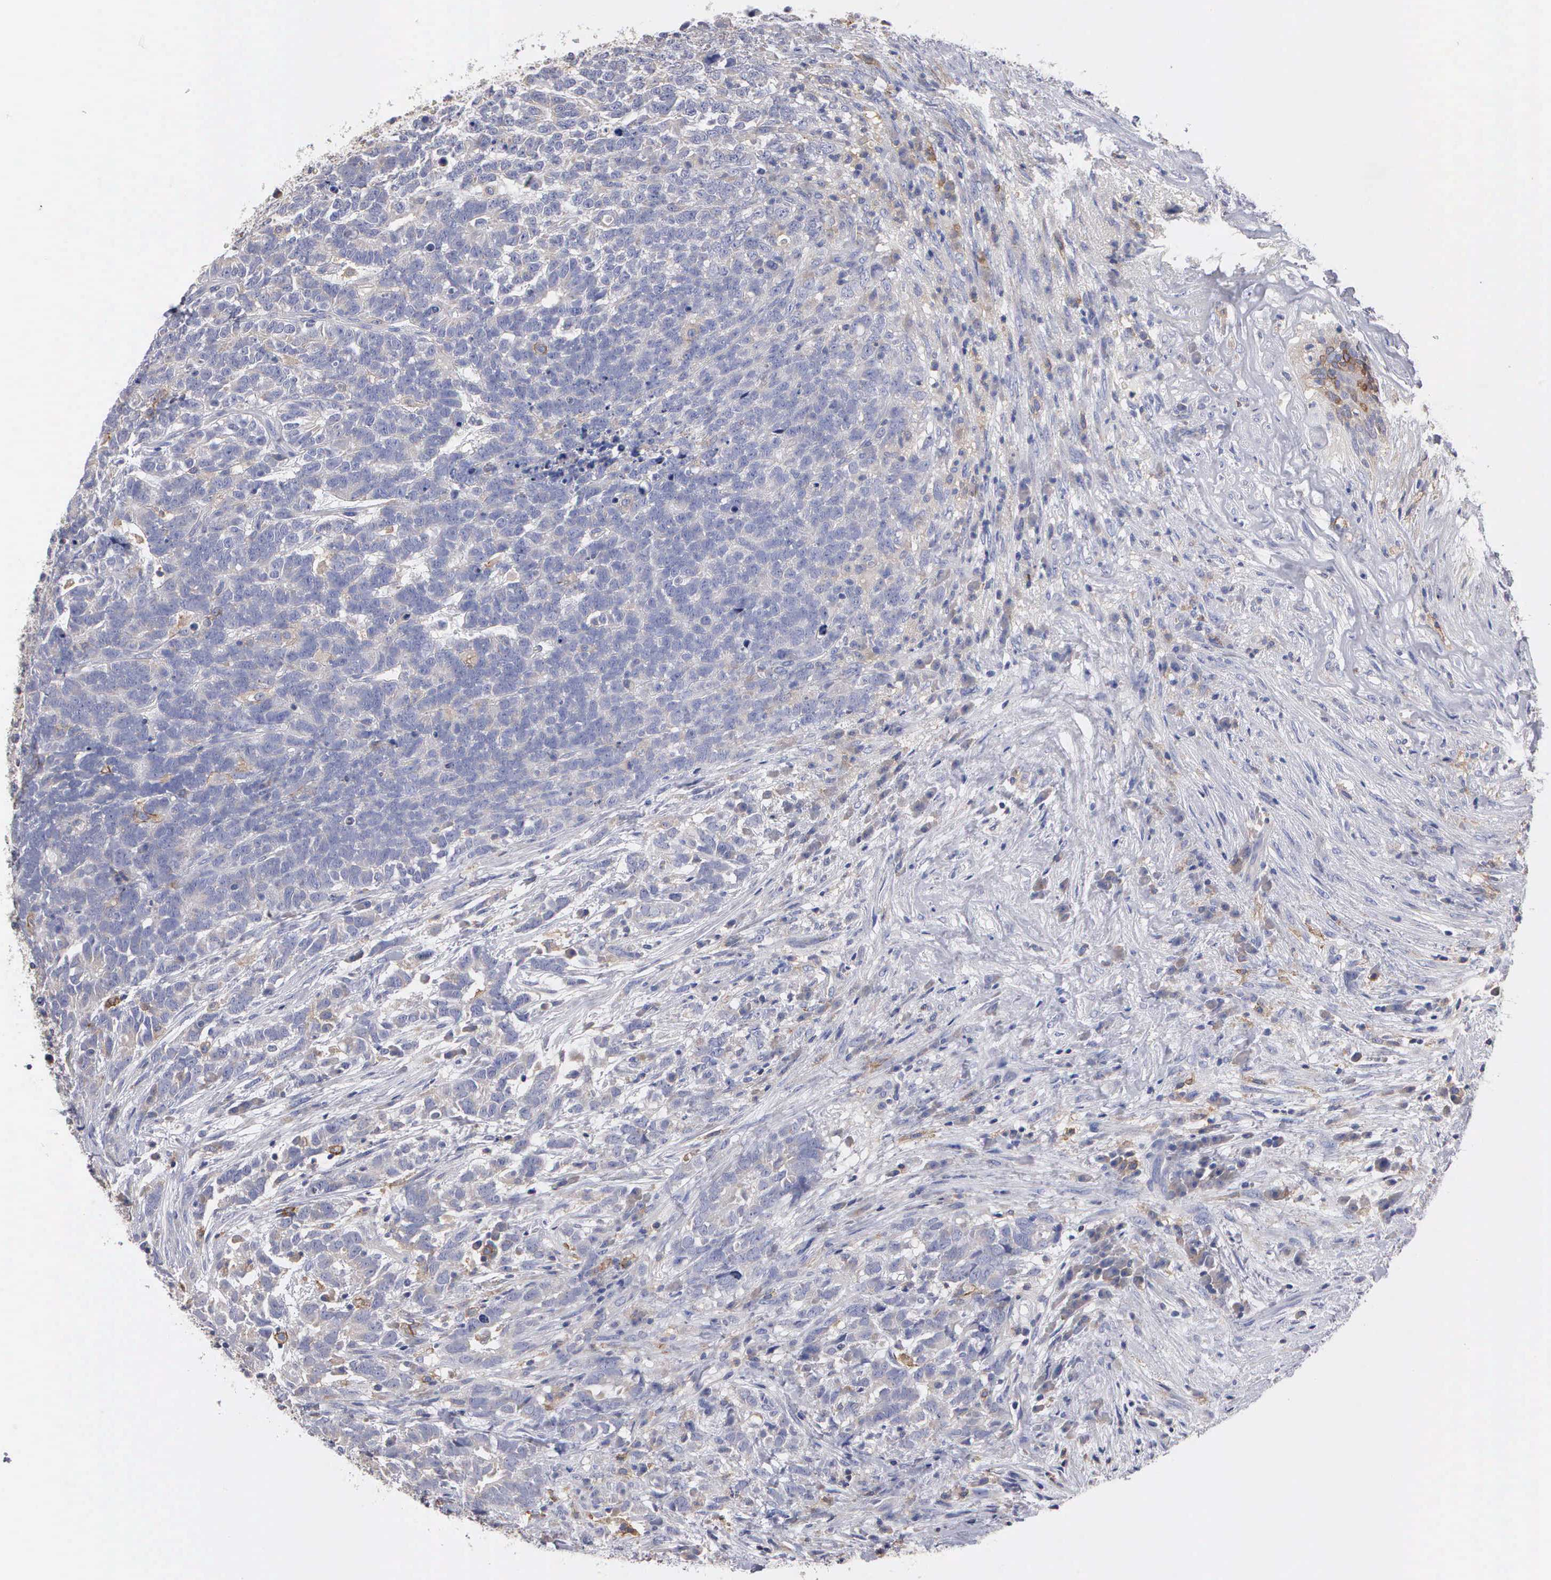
{"staining": {"intensity": "negative", "quantity": "none", "location": "none"}, "tissue": "testis cancer", "cell_type": "Tumor cells", "image_type": "cancer", "snomed": [{"axis": "morphology", "description": "Carcinoma, Embryonal, NOS"}, {"axis": "topography", "description": "Testis"}], "caption": "Tumor cells are negative for protein expression in human testis embryonal carcinoma.", "gene": "PTGS2", "patient": {"sex": "male", "age": 26}}